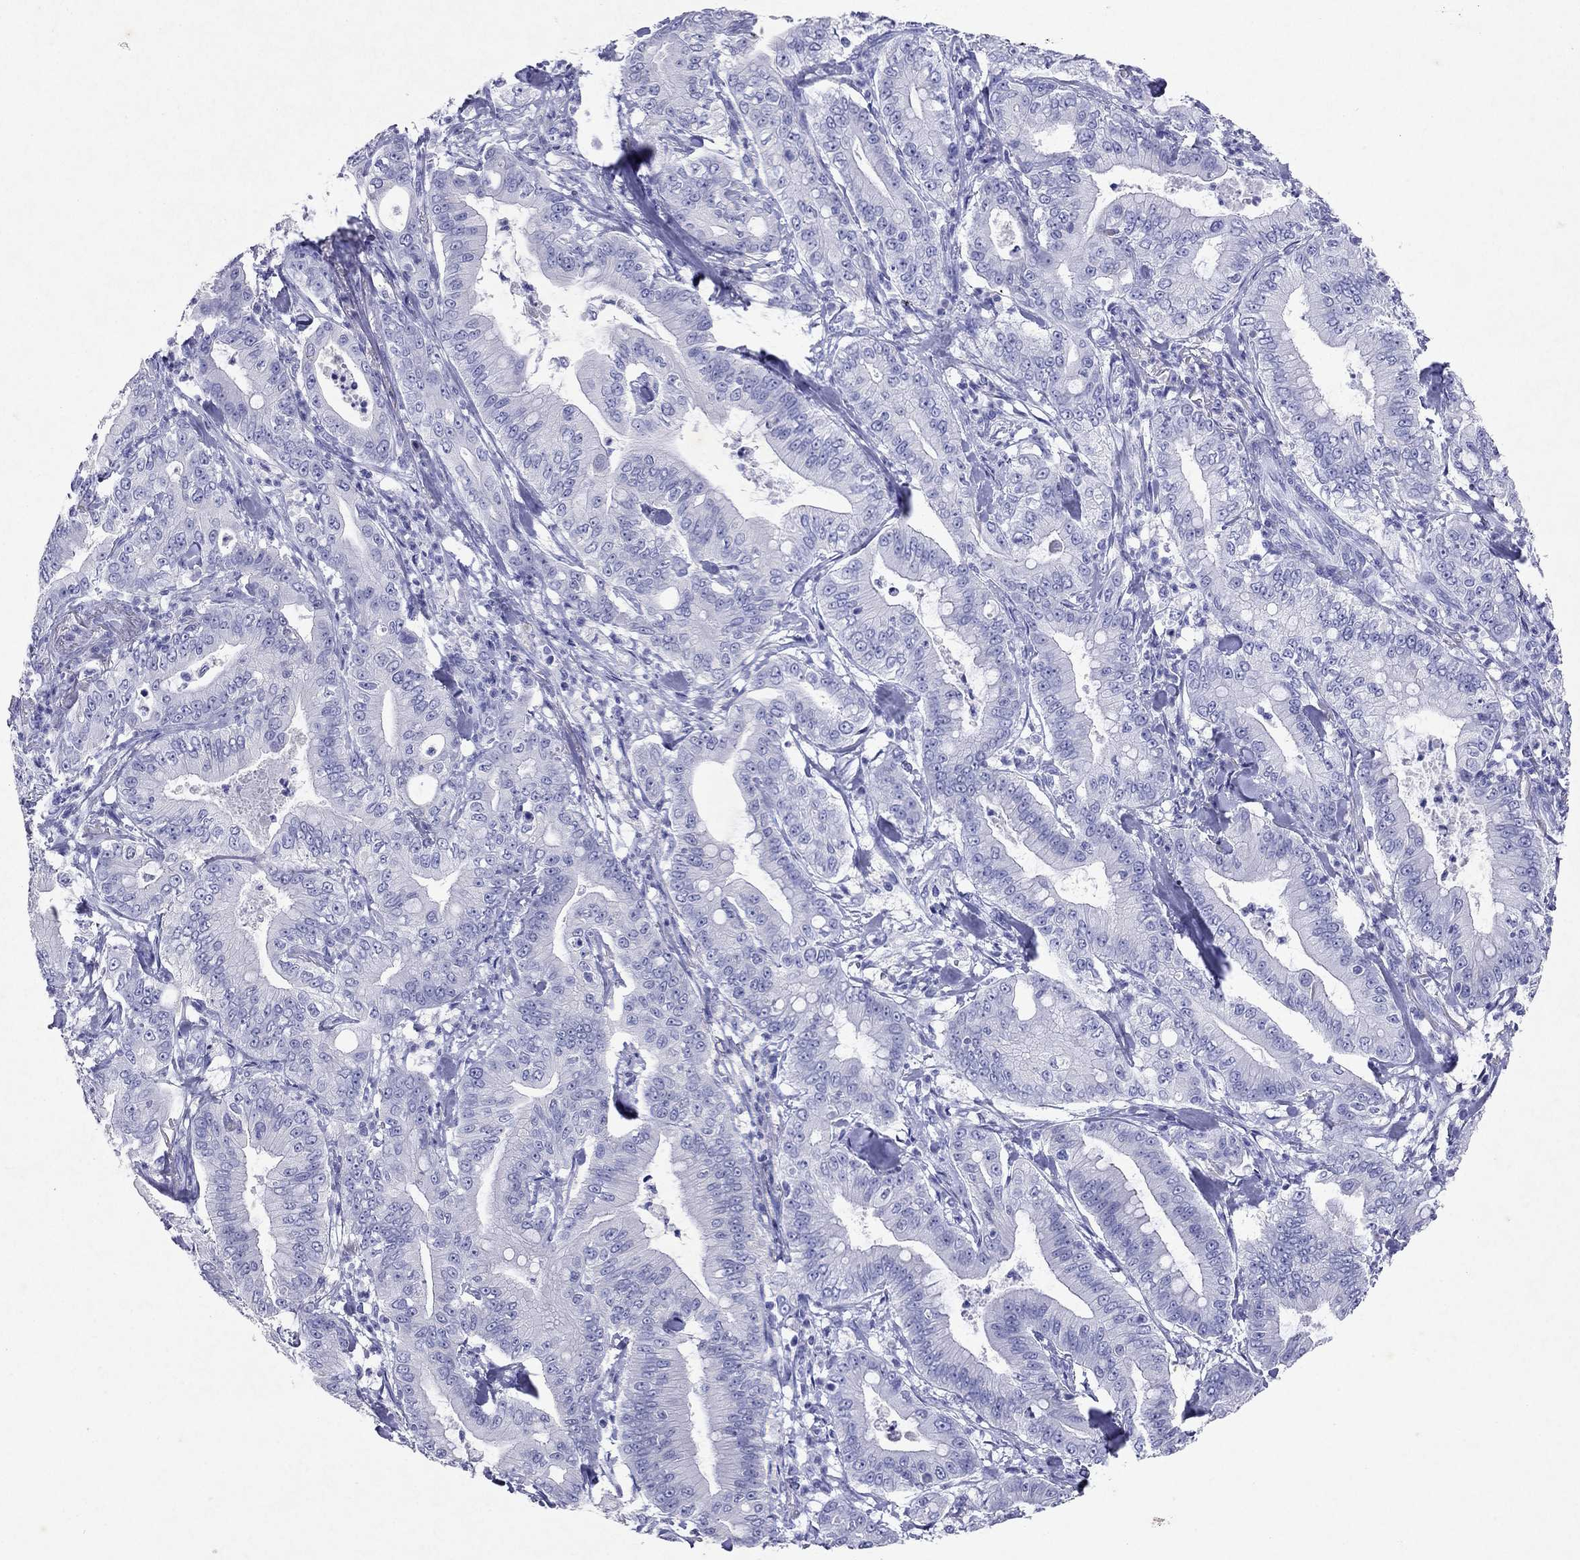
{"staining": {"intensity": "negative", "quantity": "none", "location": "none"}, "tissue": "pancreatic cancer", "cell_type": "Tumor cells", "image_type": "cancer", "snomed": [{"axis": "morphology", "description": "Adenocarcinoma, NOS"}, {"axis": "topography", "description": "Pancreas"}], "caption": "Tumor cells are negative for protein expression in human pancreatic adenocarcinoma.", "gene": "ARMC12", "patient": {"sex": "male", "age": 71}}